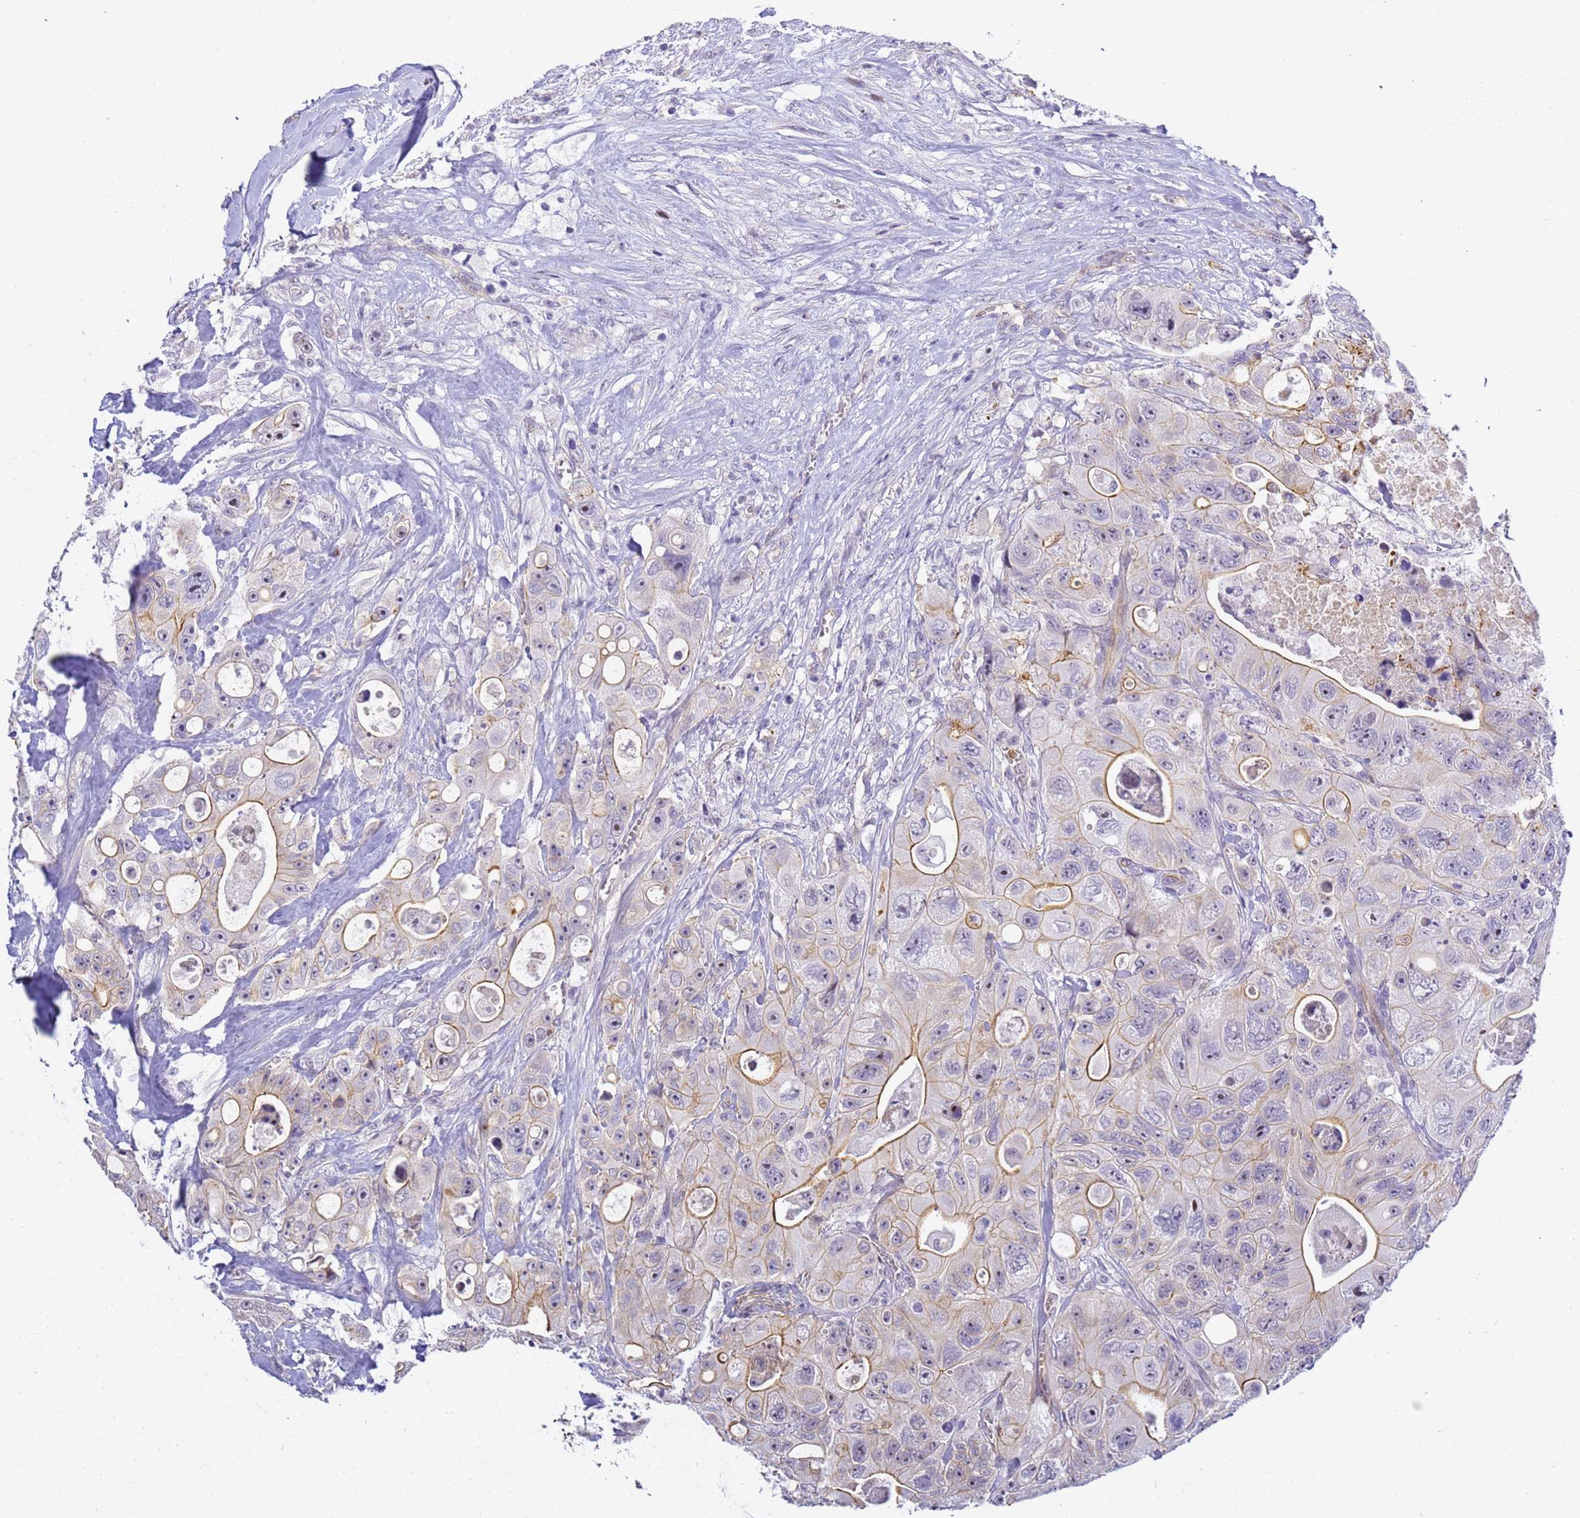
{"staining": {"intensity": "moderate", "quantity": "25%-75%", "location": "cytoplasmic/membranous"}, "tissue": "colorectal cancer", "cell_type": "Tumor cells", "image_type": "cancer", "snomed": [{"axis": "morphology", "description": "Adenocarcinoma, NOS"}, {"axis": "topography", "description": "Colon"}], "caption": "DAB (3,3'-diaminobenzidine) immunohistochemical staining of human colorectal cancer (adenocarcinoma) shows moderate cytoplasmic/membranous protein staining in approximately 25%-75% of tumor cells.", "gene": "GON4L", "patient": {"sex": "female", "age": 46}}